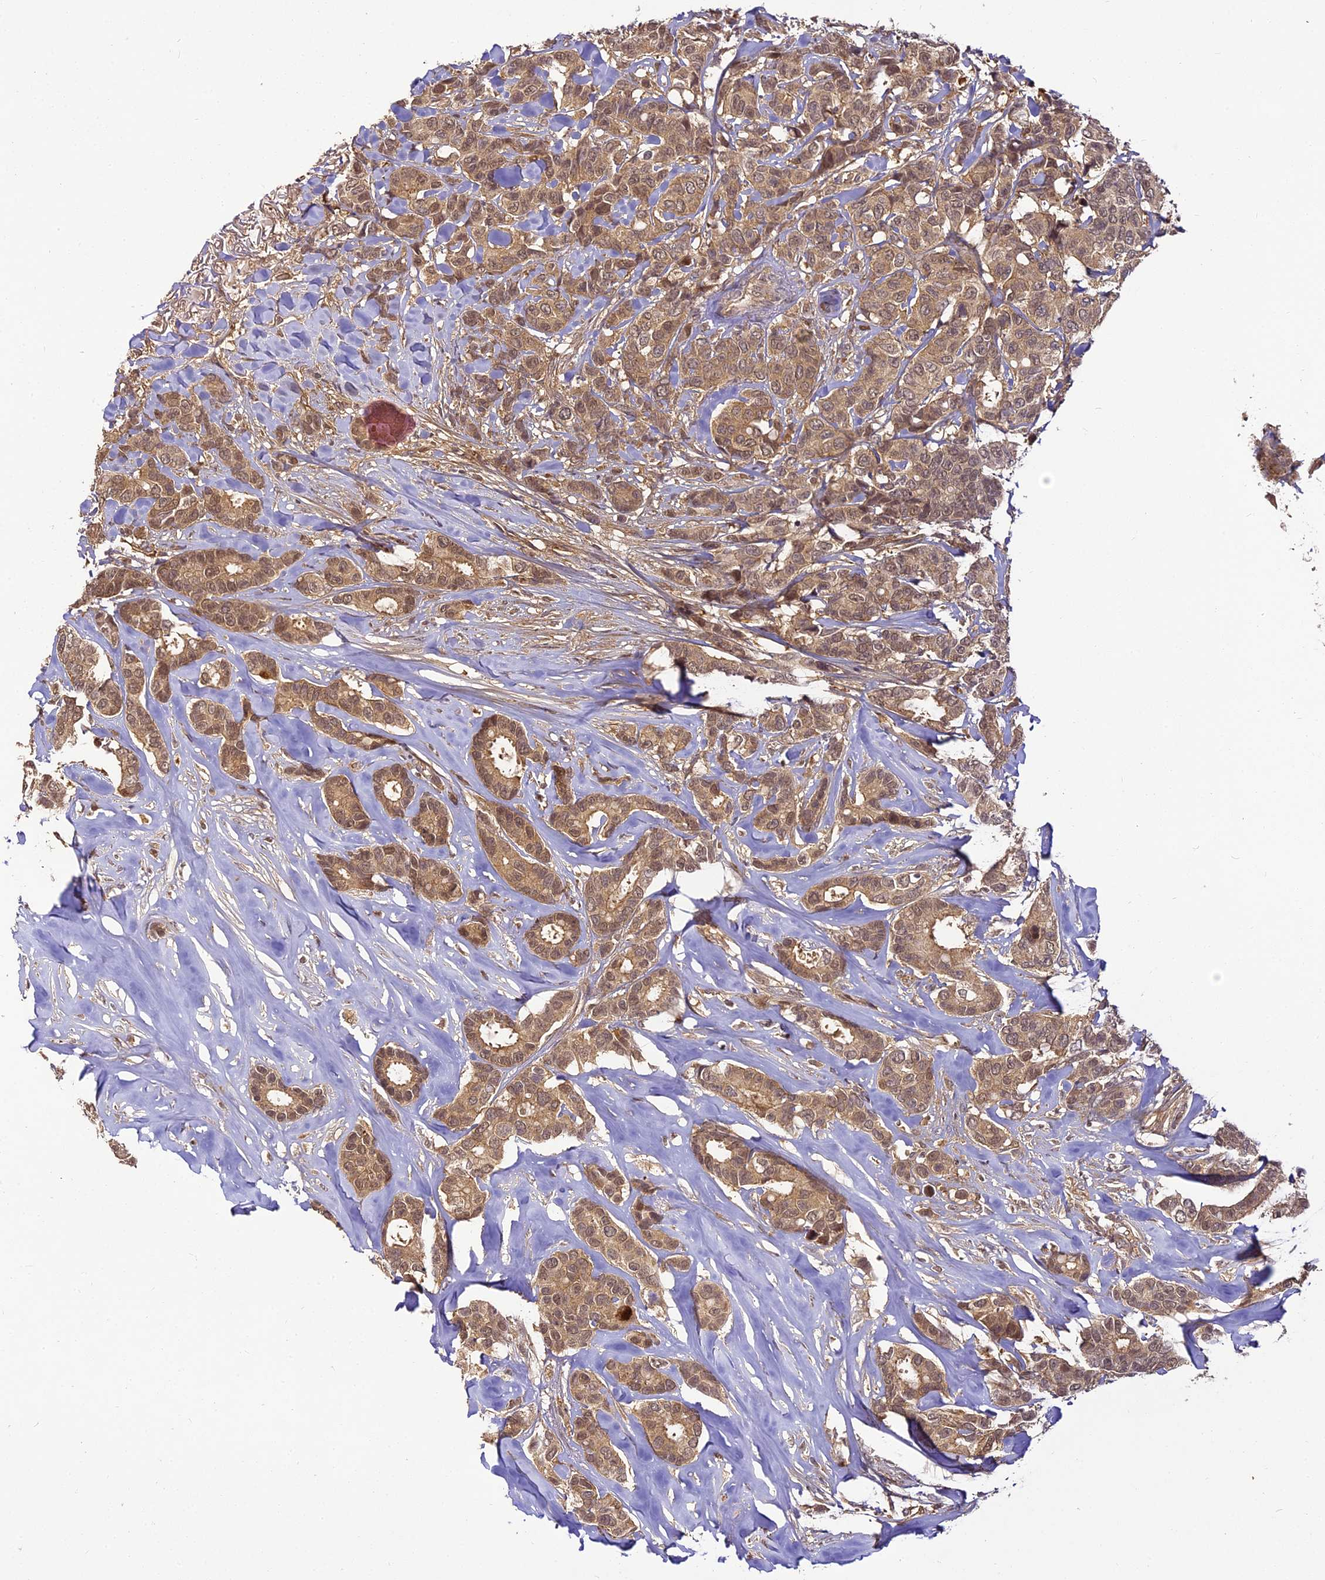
{"staining": {"intensity": "moderate", "quantity": ">75%", "location": "cytoplasmic/membranous,nuclear"}, "tissue": "breast cancer", "cell_type": "Tumor cells", "image_type": "cancer", "snomed": [{"axis": "morphology", "description": "Duct carcinoma"}, {"axis": "topography", "description": "Breast"}], "caption": "Protein expression analysis of breast invasive ductal carcinoma shows moderate cytoplasmic/membranous and nuclear expression in approximately >75% of tumor cells. Immunohistochemistry (ihc) stains the protein in brown and the nuclei are stained blue.", "gene": "BCDIN3D", "patient": {"sex": "female", "age": 87}}